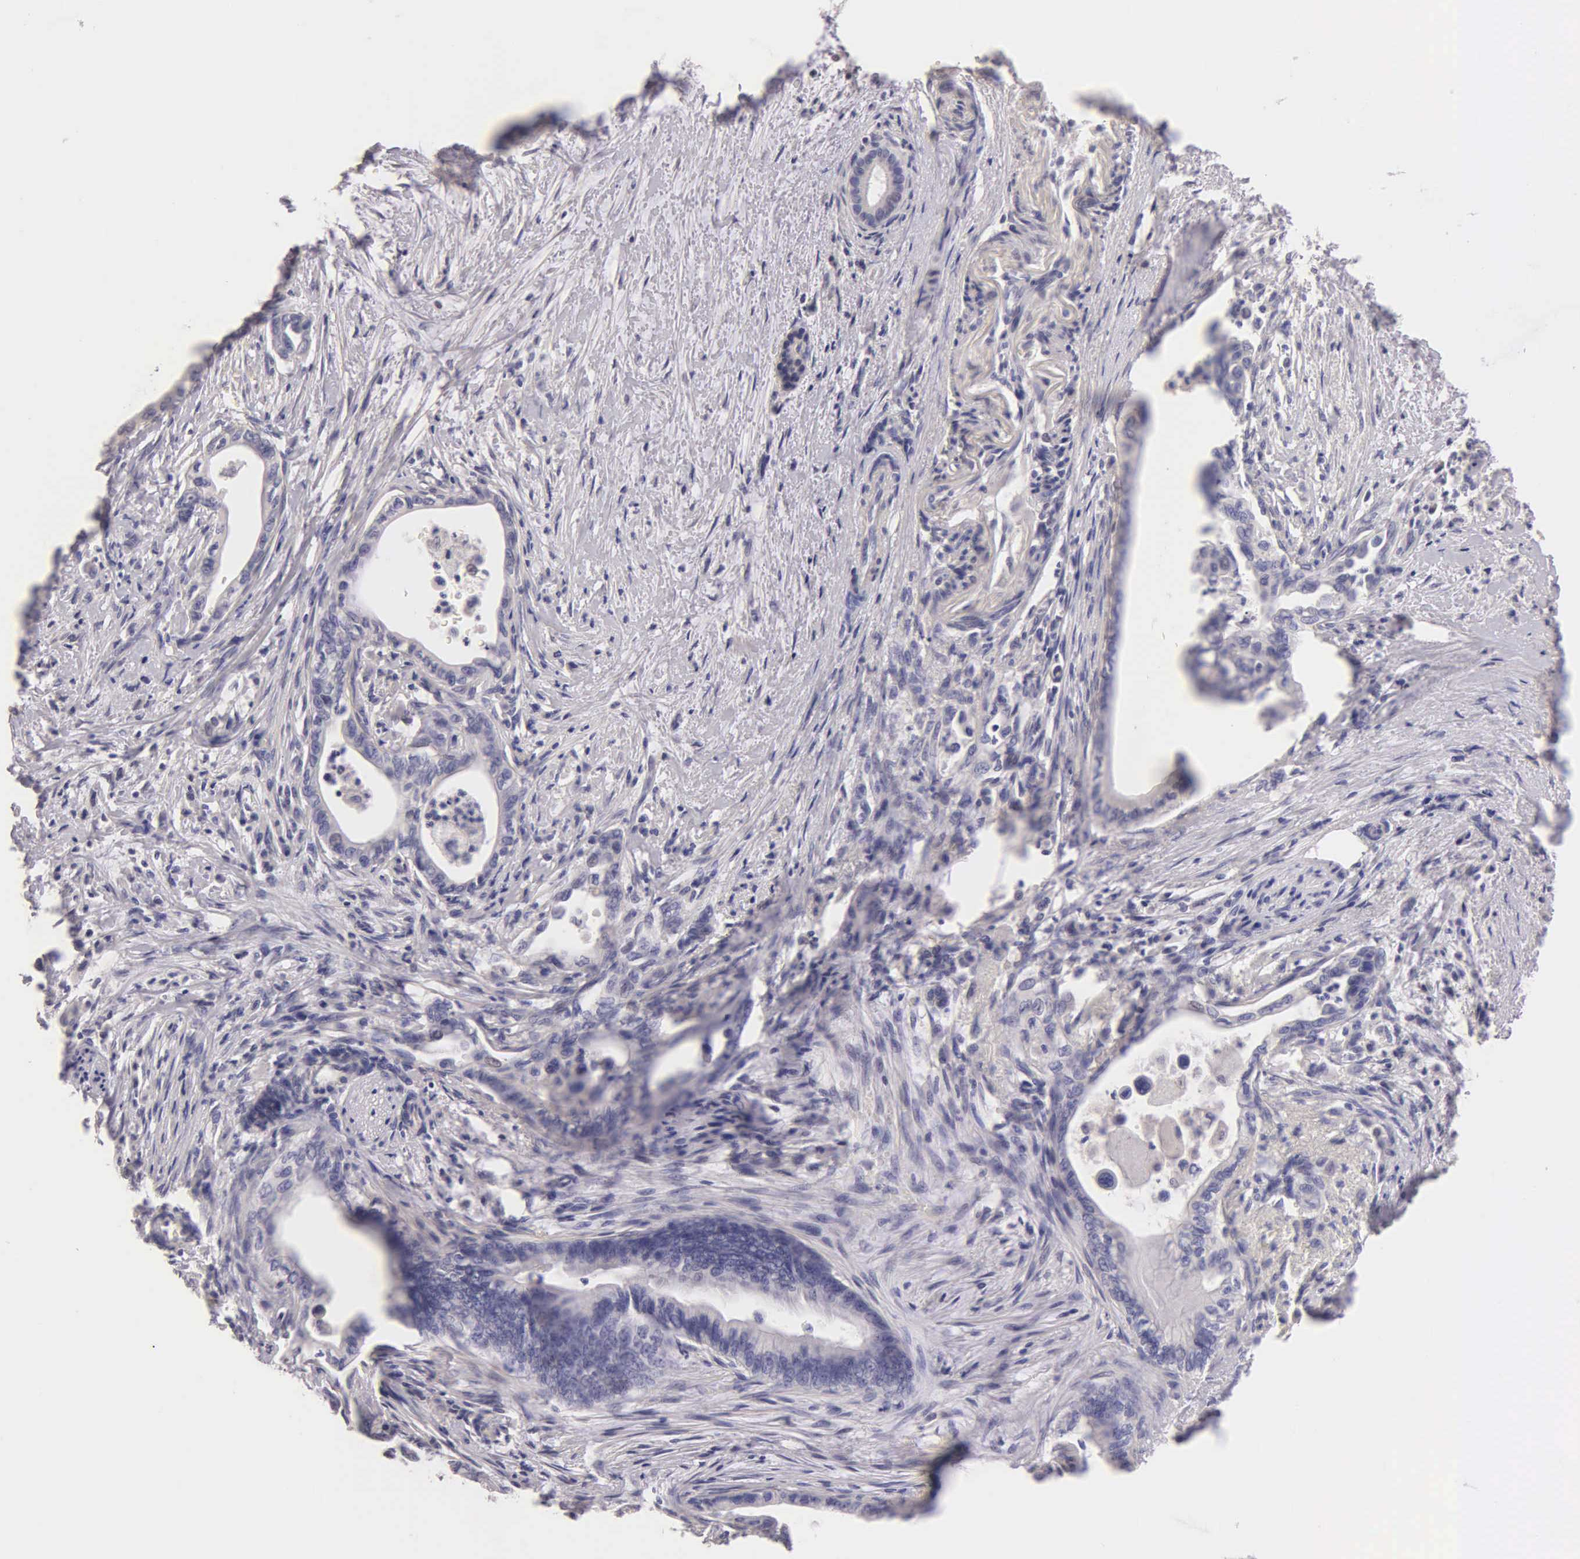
{"staining": {"intensity": "negative", "quantity": "none", "location": "none"}, "tissue": "pancreatic cancer", "cell_type": "Tumor cells", "image_type": "cancer", "snomed": [{"axis": "morphology", "description": "Adenocarcinoma, NOS"}, {"axis": "topography", "description": "Pancreas"}], "caption": "Protein analysis of pancreatic cancer reveals no significant positivity in tumor cells. (DAB immunohistochemistry (IHC), high magnification).", "gene": "ESR1", "patient": {"sex": "female", "age": 66}}